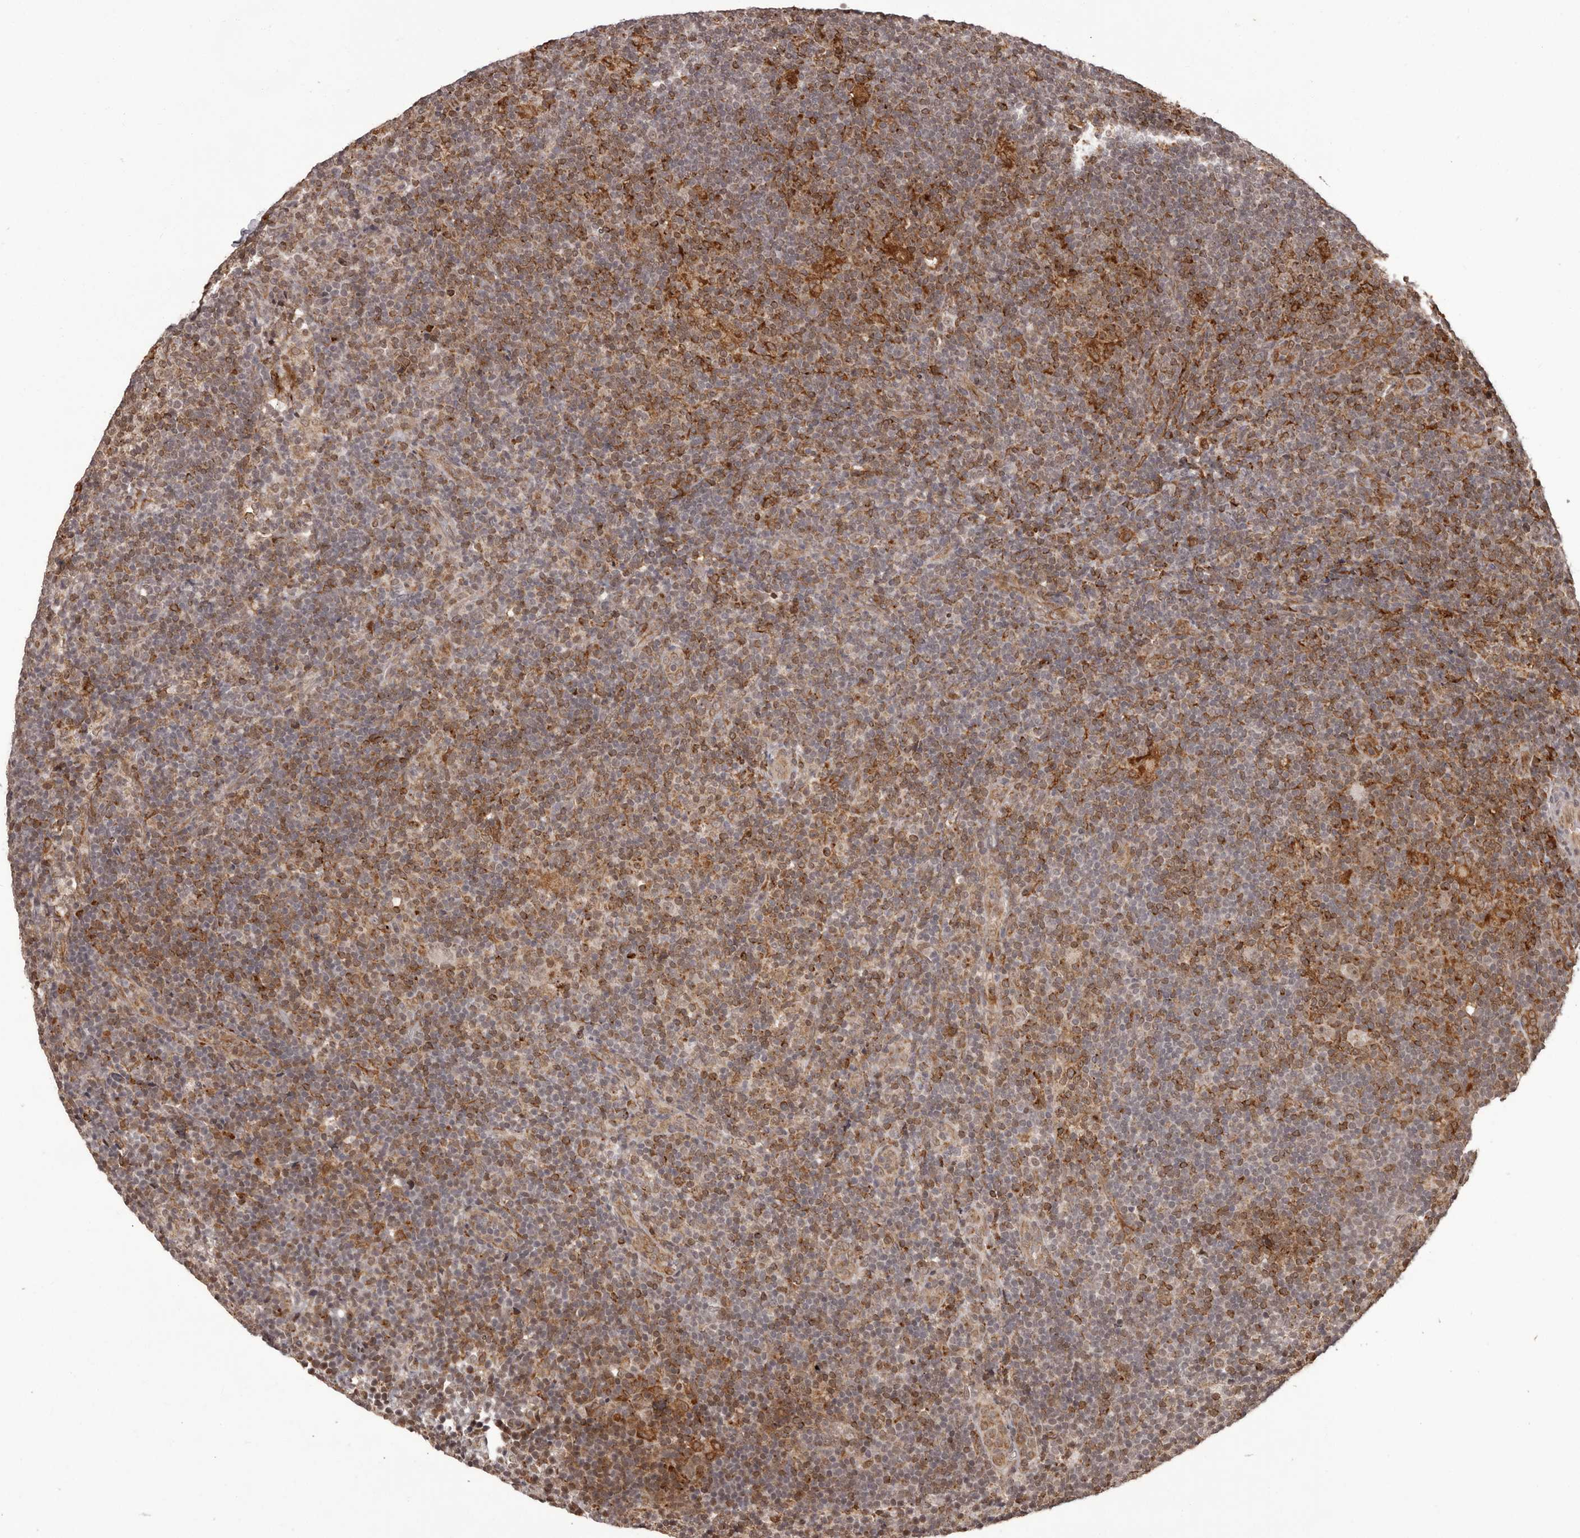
{"staining": {"intensity": "weak", "quantity": ">75%", "location": "nuclear"}, "tissue": "lymphoma", "cell_type": "Tumor cells", "image_type": "cancer", "snomed": [{"axis": "morphology", "description": "Hodgkin's disease, NOS"}, {"axis": "topography", "description": "Lymph node"}], "caption": "The micrograph reveals immunohistochemical staining of Hodgkin's disease. There is weak nuclear positivity is present in about >75% of tumor cells.", "gene": "IL32", "patient": {"sex": "female", "age": 57}}